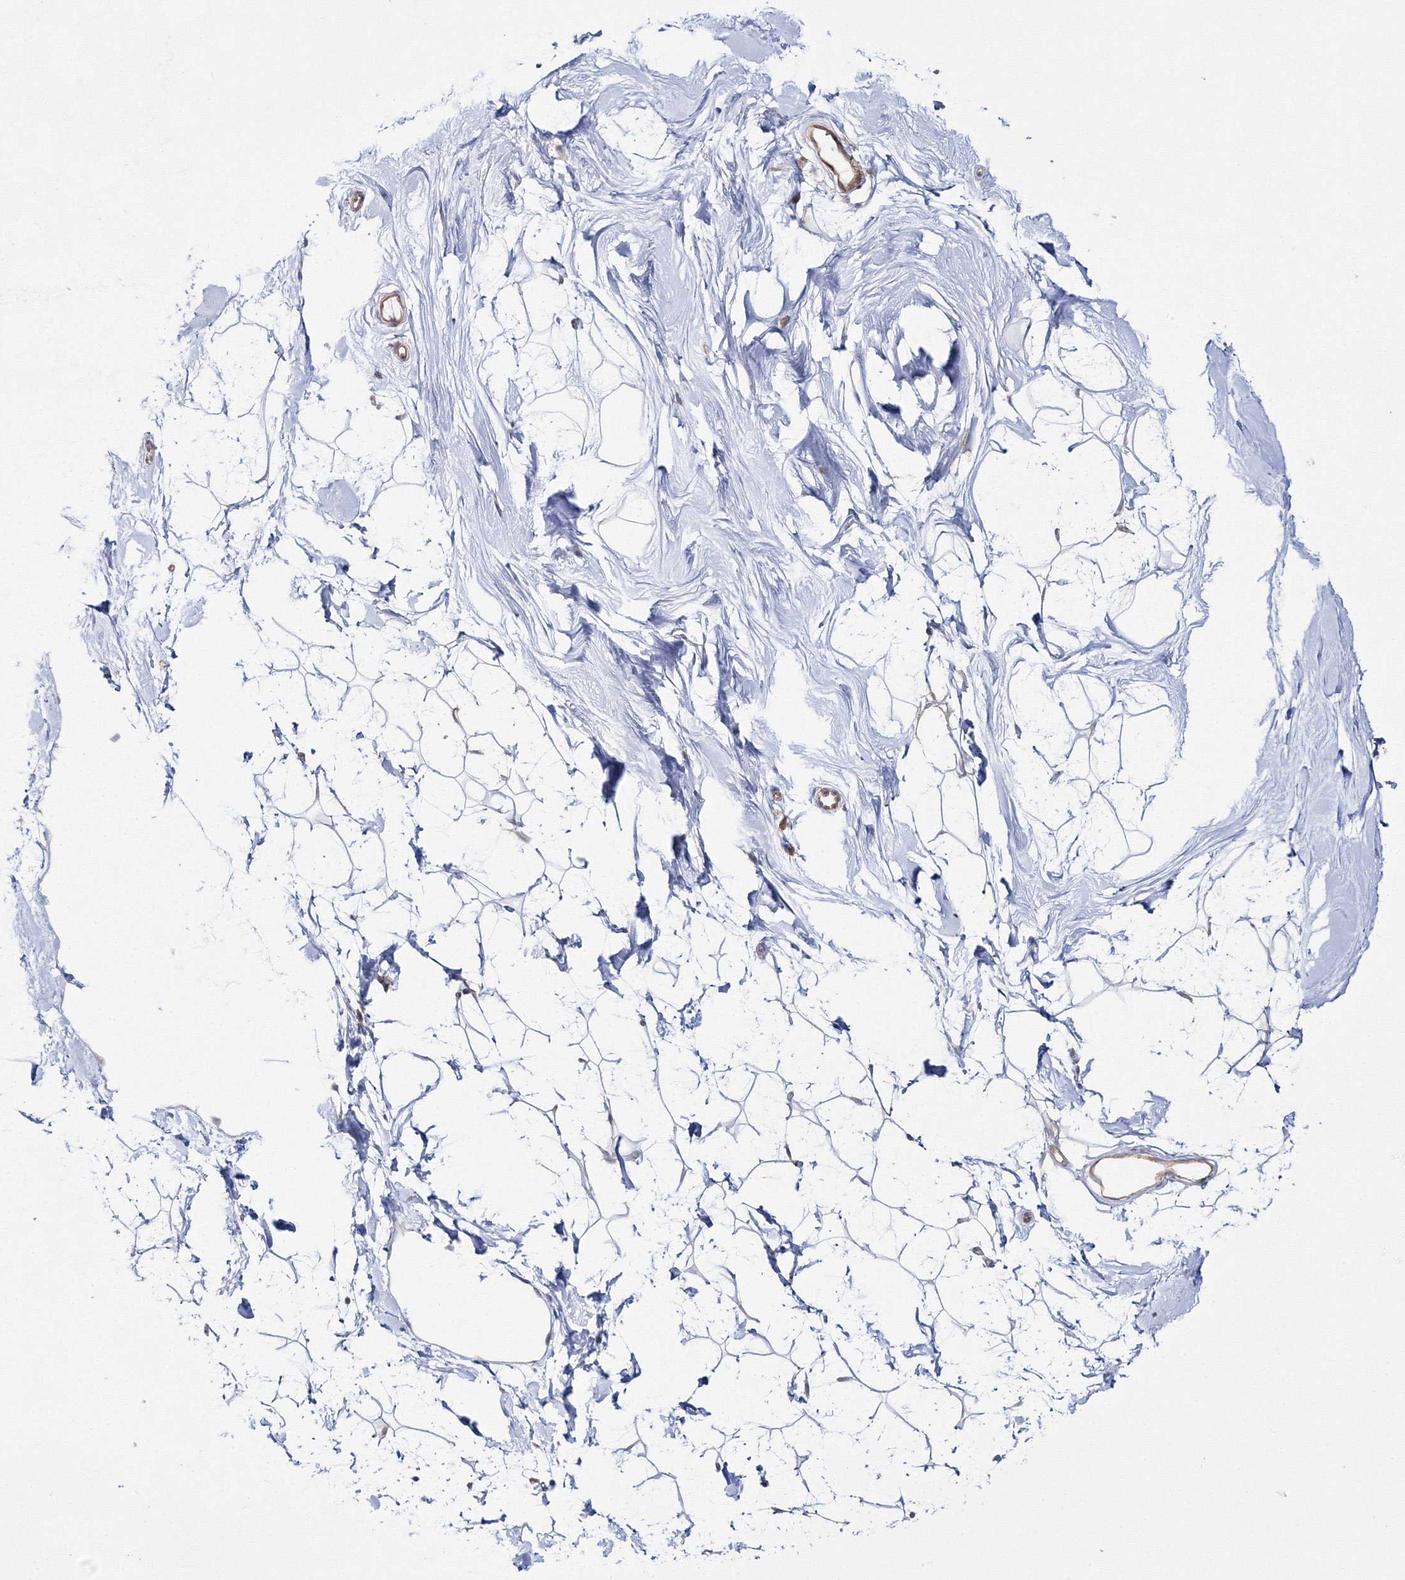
{"staining": {"intensity": "negative", "quantity": "none", "location": "none"}, "tissue": "breast", "cell_type": "Adipocytes", "image_type": "normal", "snomed": [{"axis": "morphology", "description": "Normal tissue, NOS"}, {"axis": "topography", "description": "Breast"}], "caption": "IHC histopathology image of normal human breast stained for a protein (brown), which displays no positivity in adipocytes.", "gene": "HARS1", "patient": {"sex": "female", "age": 26}}